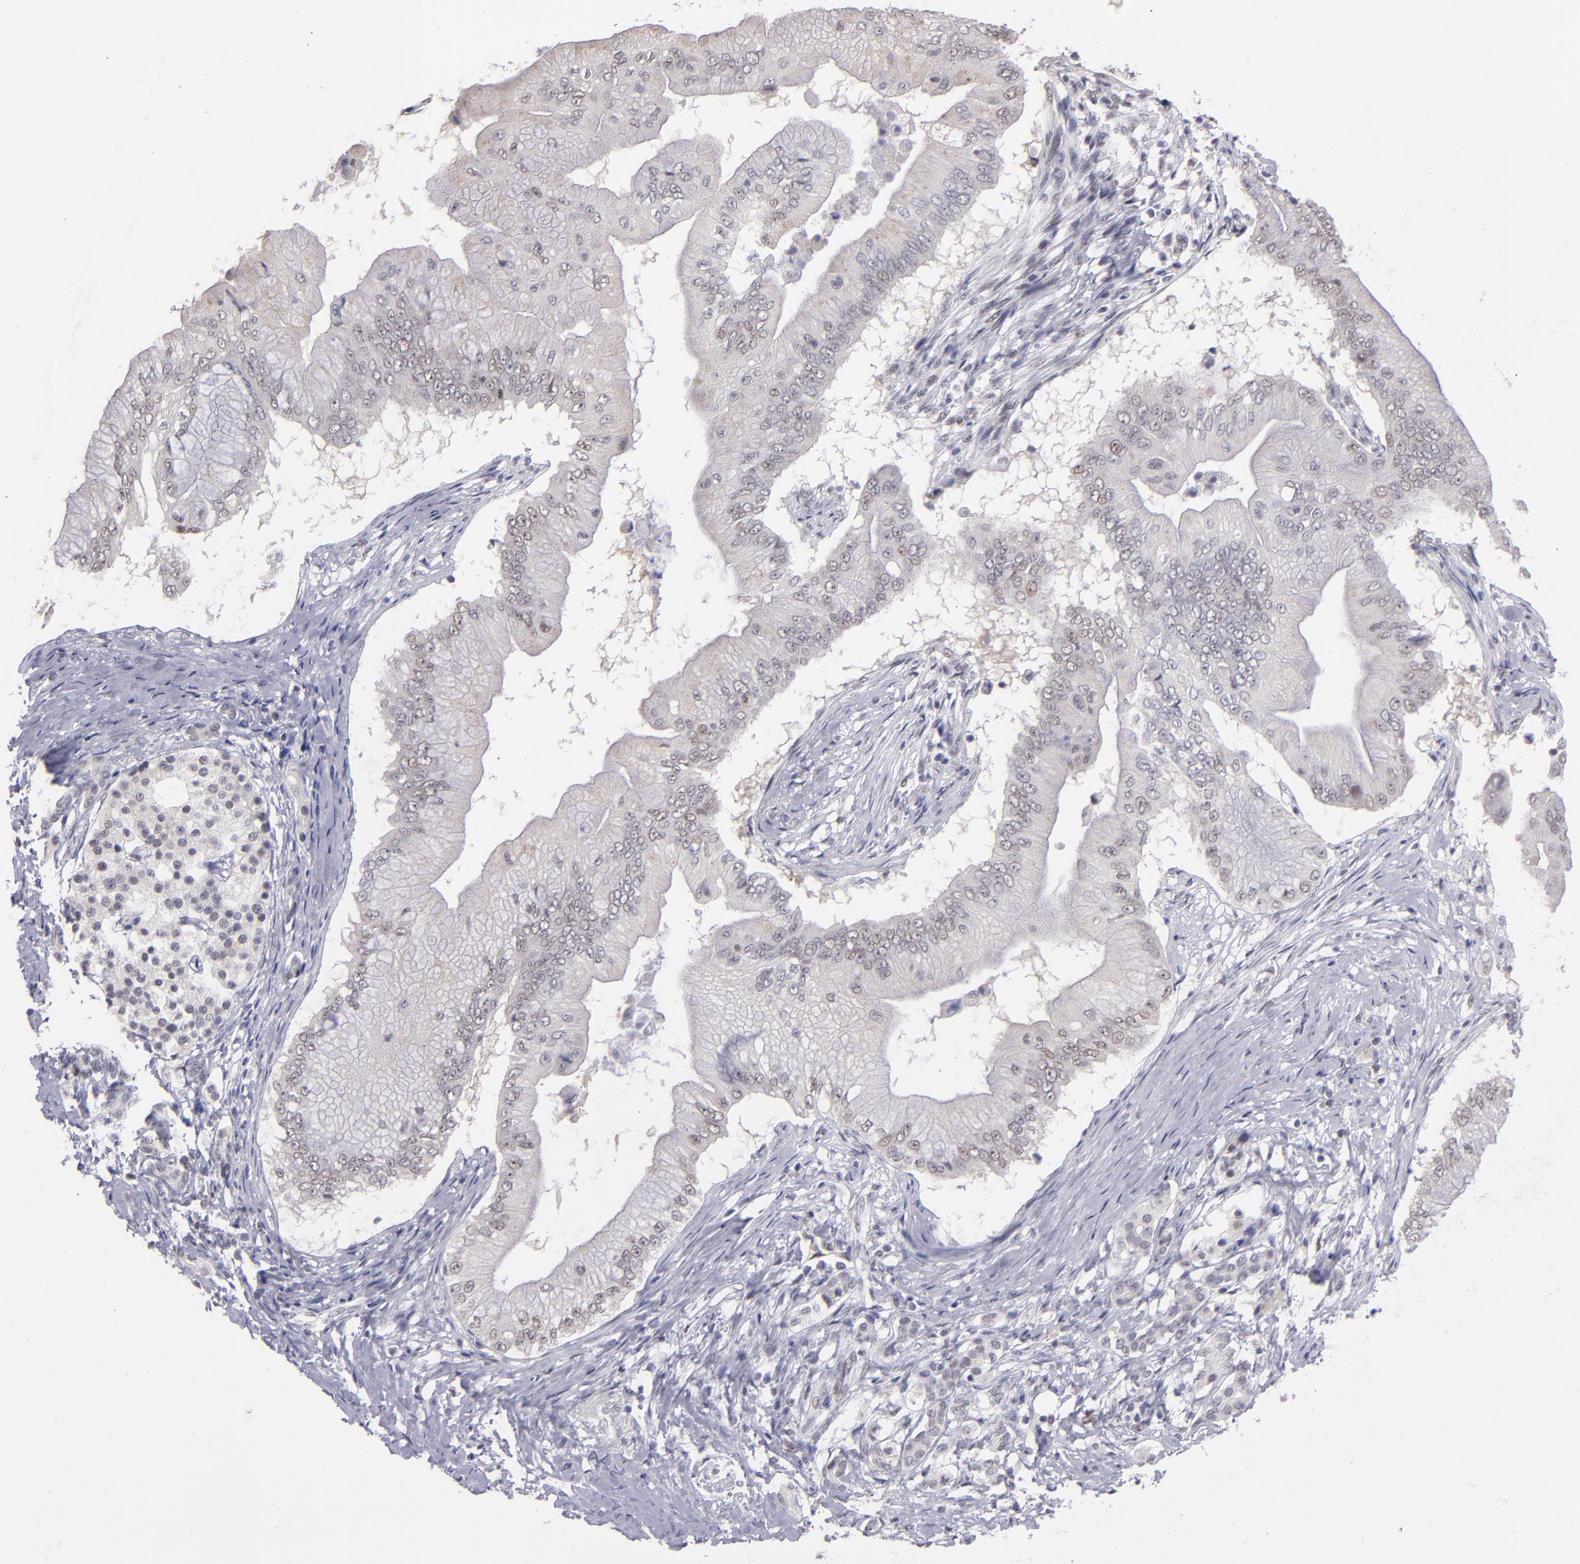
{"staining": {"intensity": "weak", "quantity": "<25%", "location": "cytoplasmic/membranous,nuclear"}, "tissue": "pancreatic cancer", "cell_type": "Tumor cells", "image_type": "cancer", "snomed": [{"axis": "morphology", "description": "Adenocarcinoma, NOS"}, {"axis": "topography", "description": "Pancreas"}], "caption": "An immunohistochemistry (IHC) histopathology image of pancreatic cancer is shown. There is no staining in tumor cells of pancreatic cancer. Nuclei are stained in blue.", "gene": "OTUB2", "patient": {"sex": "male", "age": 62}}